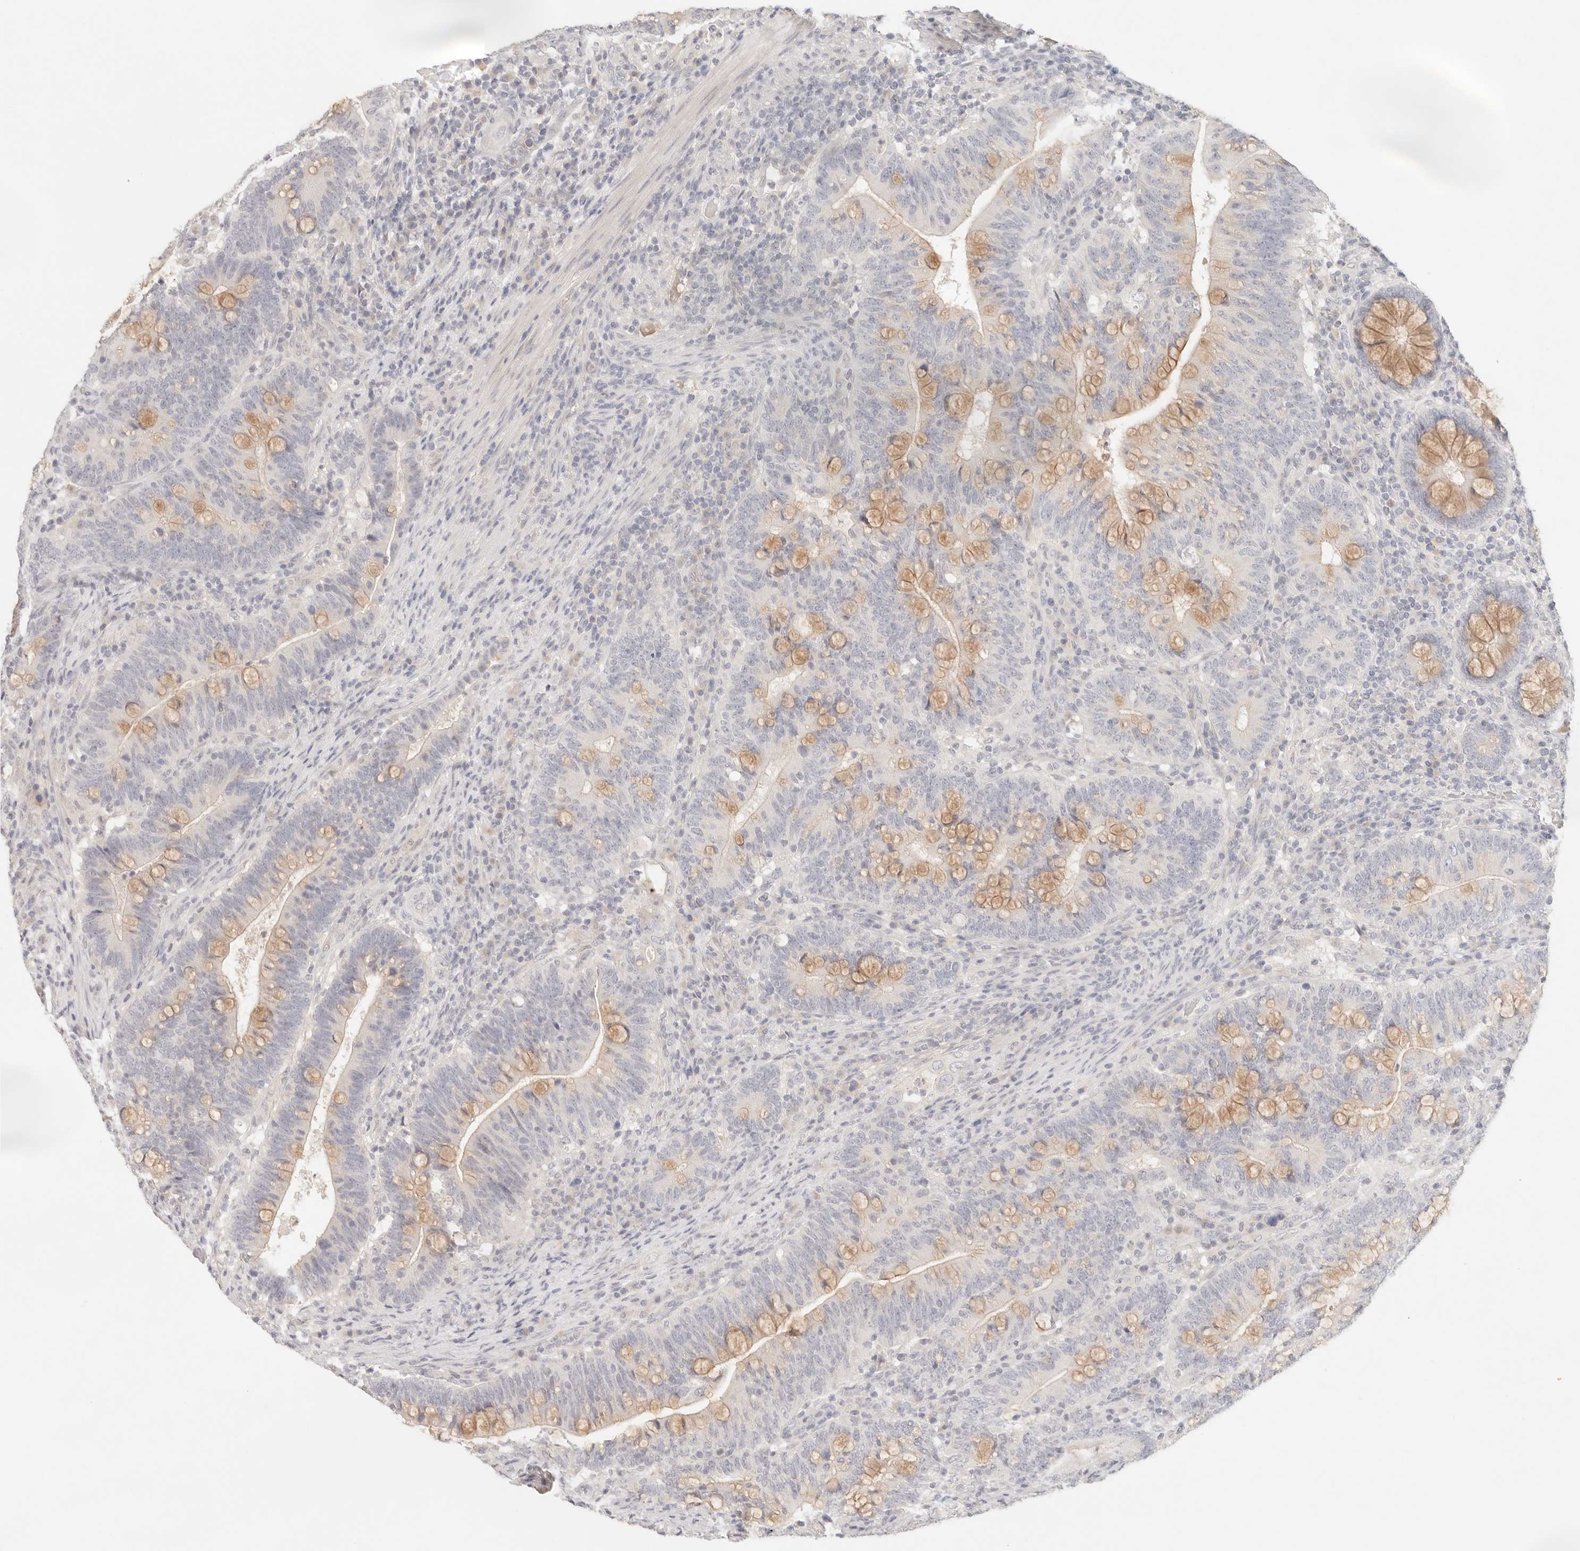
{"staining": {"intensity": "weak", "quantity": "<25%", "location": "cytoplasmic/membranous"}, "tissue": "colorectal cancer", "cell_type": "Tumor cells", "image_type": "cancer", "snomed": [{"axis": "morphology", "description": "Adenocarcinoma, NOS"}, {"axis": "topography", "description": "Colon"}], "caption": "Immunohistochemistry image of neoplastic tissue: human colorectal adenocarcinoma stained with DAB (3,3'-diaminobenzidine) reveals no significant protein positivity in tumor cells.", "gene": "SPHK1", "patient": {"sex": "female", "age": 66}}